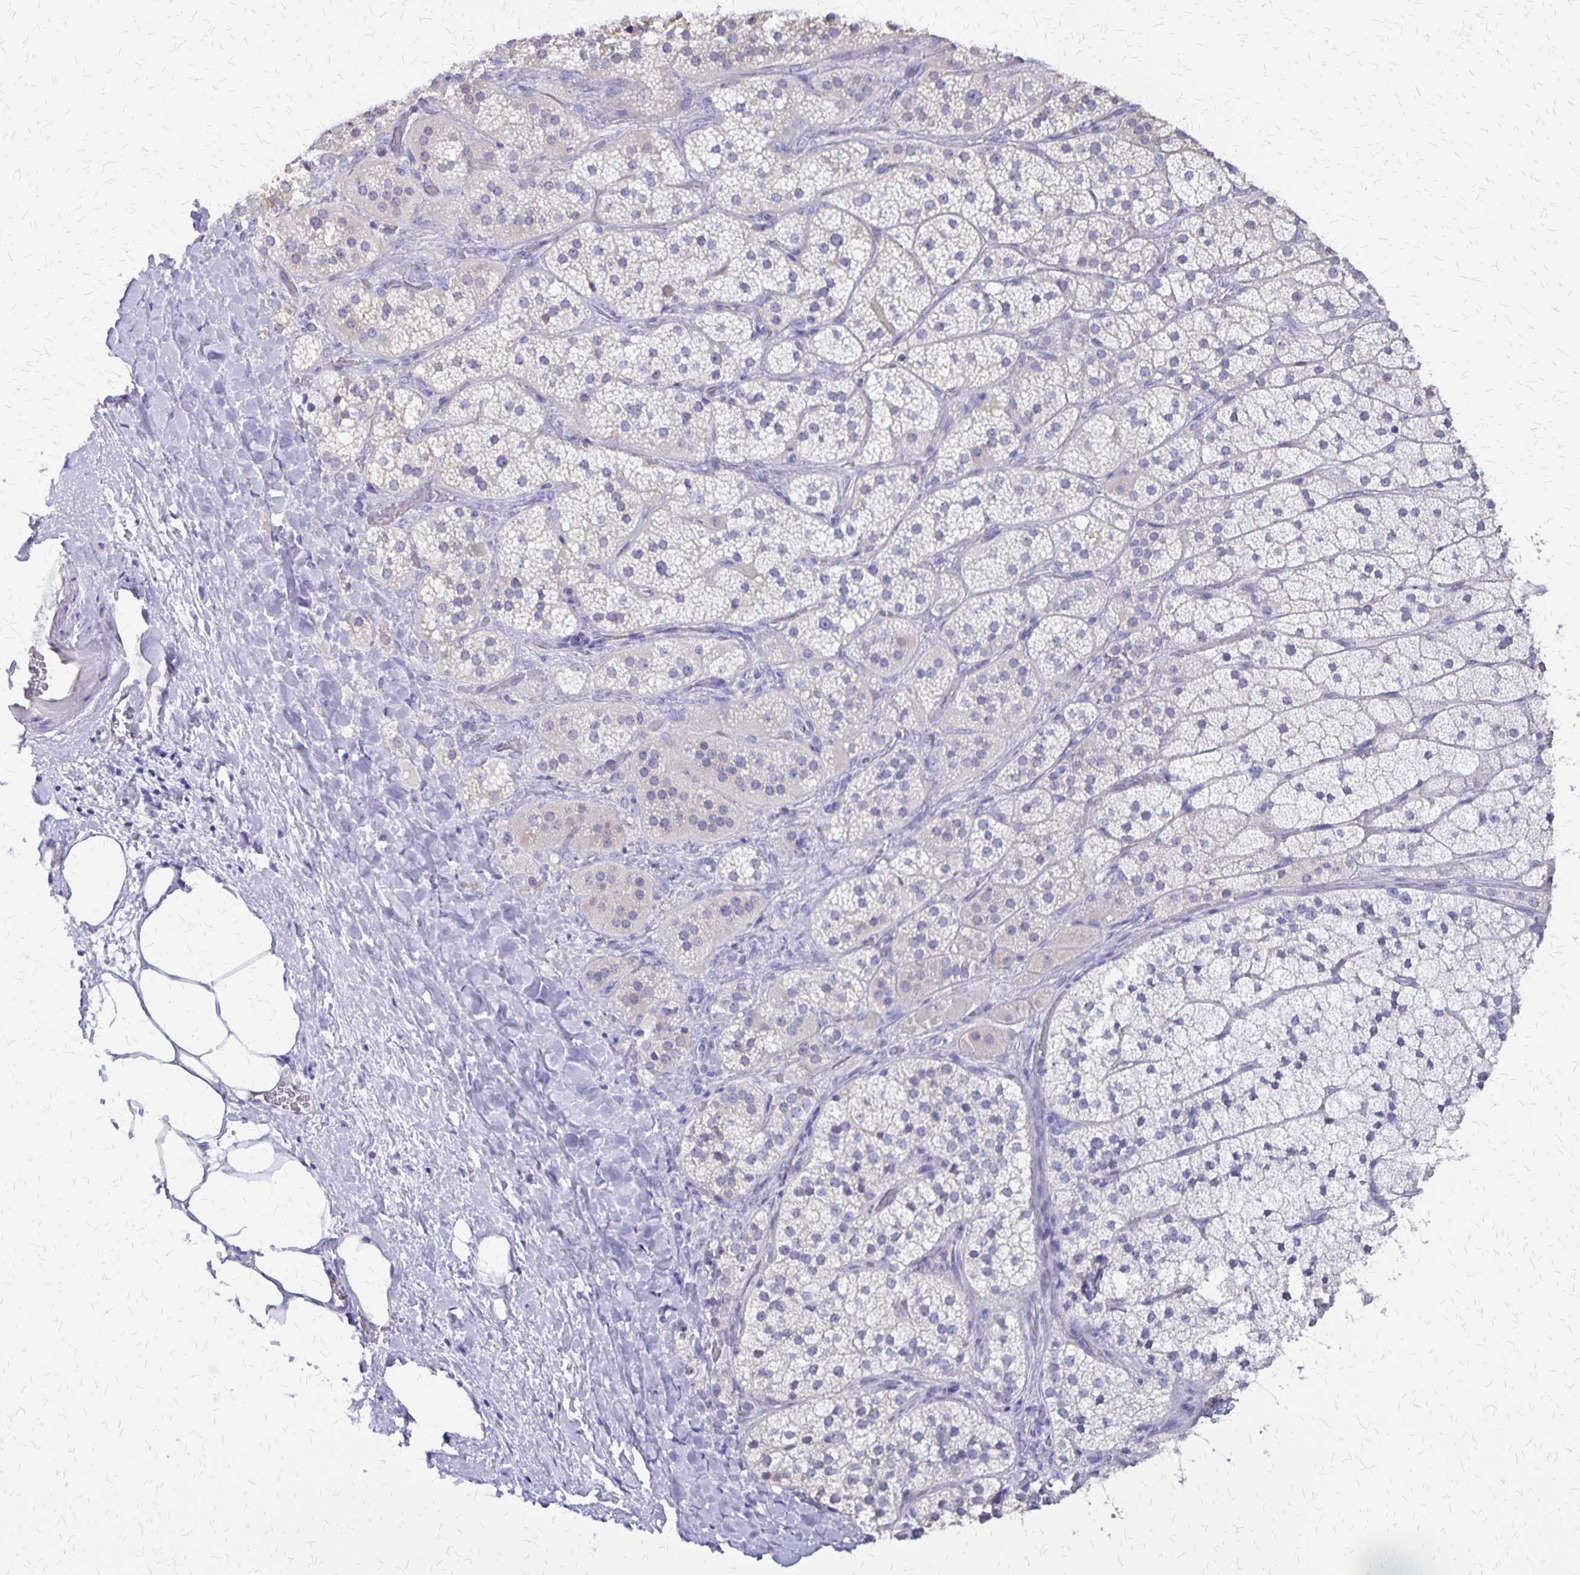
{"staining": {"intensity": "negative", "quantity": "none", "location": "none"}, "tissue": "adrenal gland", "cell_type": "Glandular cells", "image_type": "normal", "snomed": [{"axis": "morphology", "description": "Normal tissue, NOS"}, {"axis": "topography", "description": "Adrenal gland"}], "caption": "This is an immunohistochemistry image of benign adrenal gland. There is no staining in glandular cells.", "gene": "SI", "patient": {"sex": "male", "age": 57}}